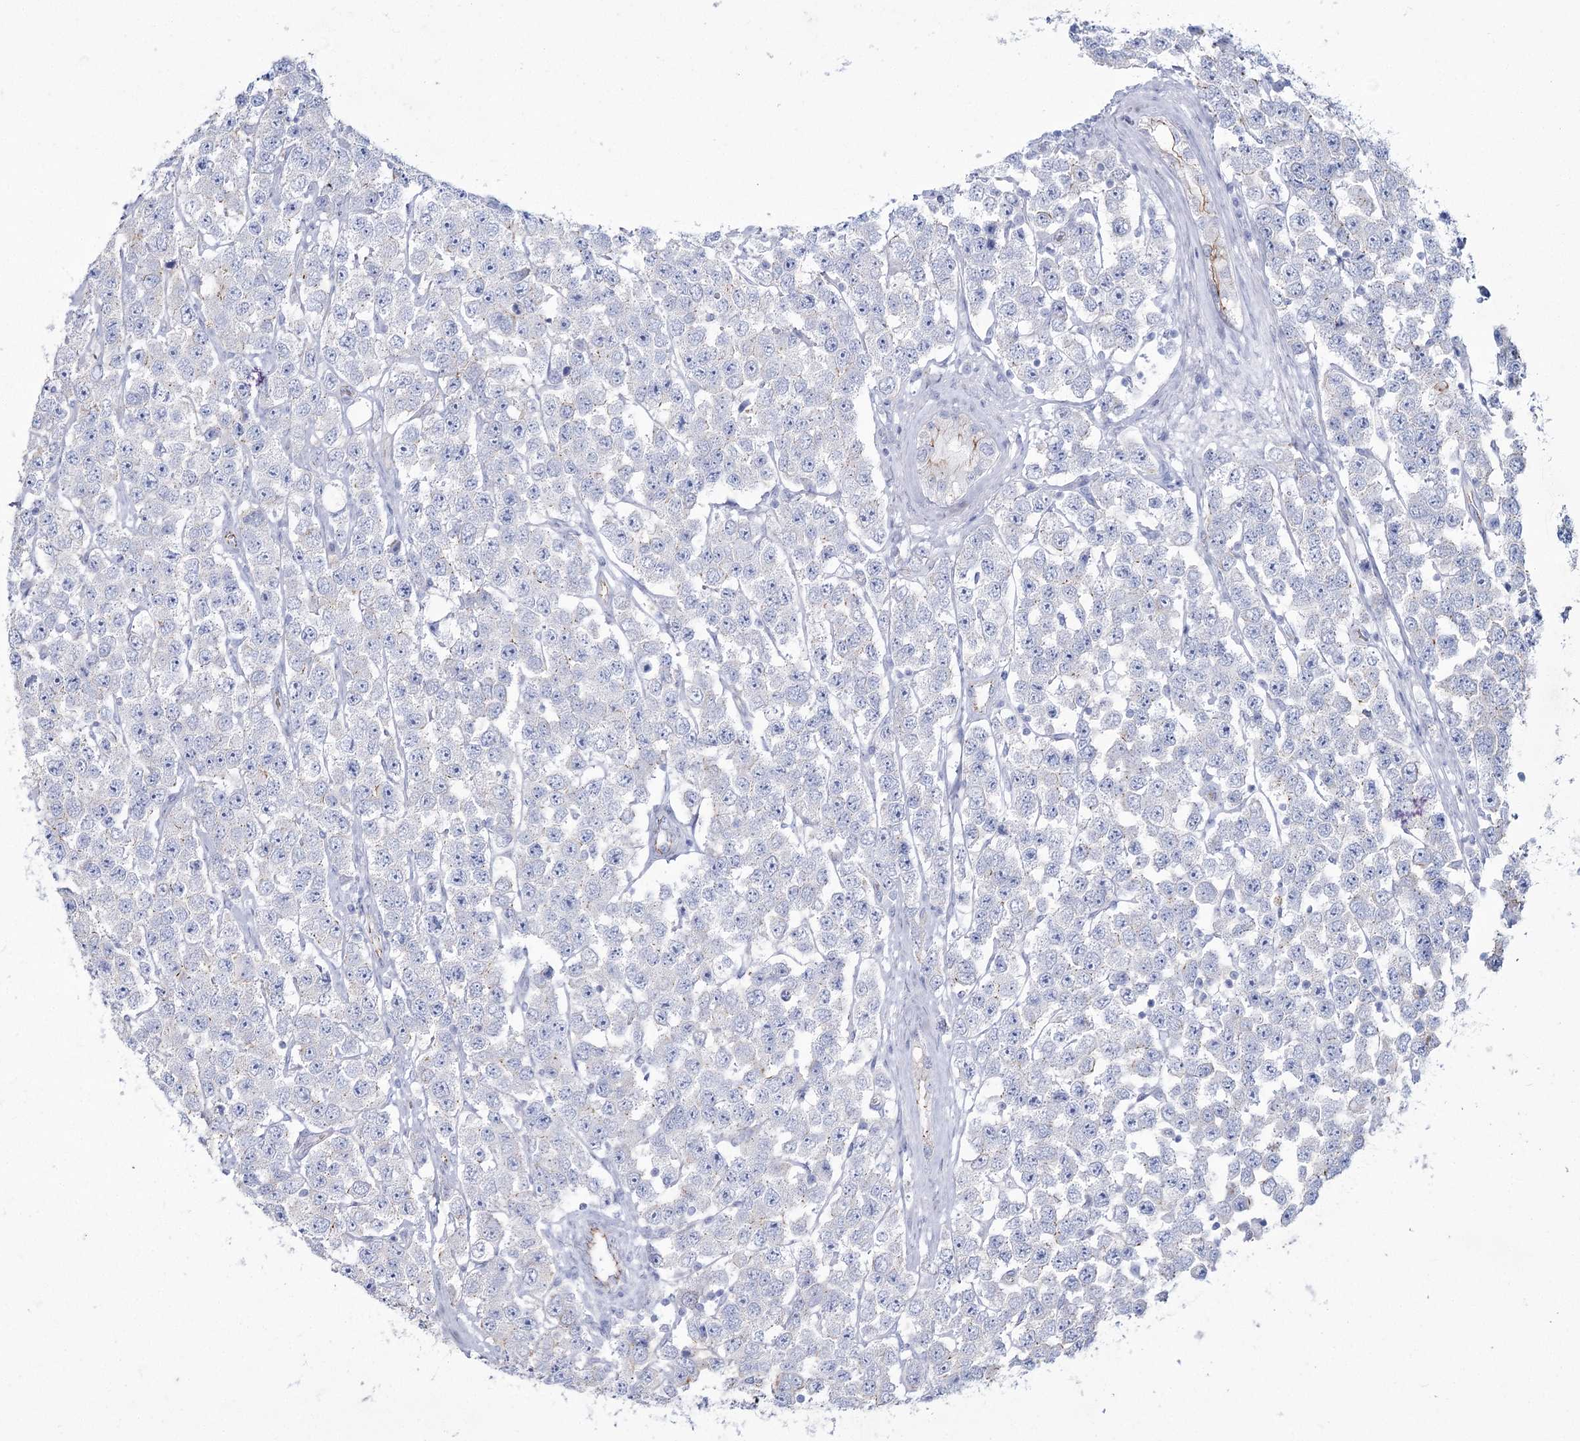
{"staining": {"intensity": "negative", "quantity": "none", "location": "none"}, "tissue": "testis cancer", "cell_type": "Tumor cells", "image_type": "cancer", "snomed": [{"axis": "morphology", "description": "Seminoma, NOS"}, {"axis": "topography", "description": "Testis"}], "caption": "A high-resolution photomicrograph shows immunohistochemistry staining of testis seminoma, which shows no significant positivity in tumor cells. (Immunohistochemistry (ihc), brightfield microscopy, high magnification).", "gene": "LDLRAD3", "patient": {"sex": "male", "age": 28}}